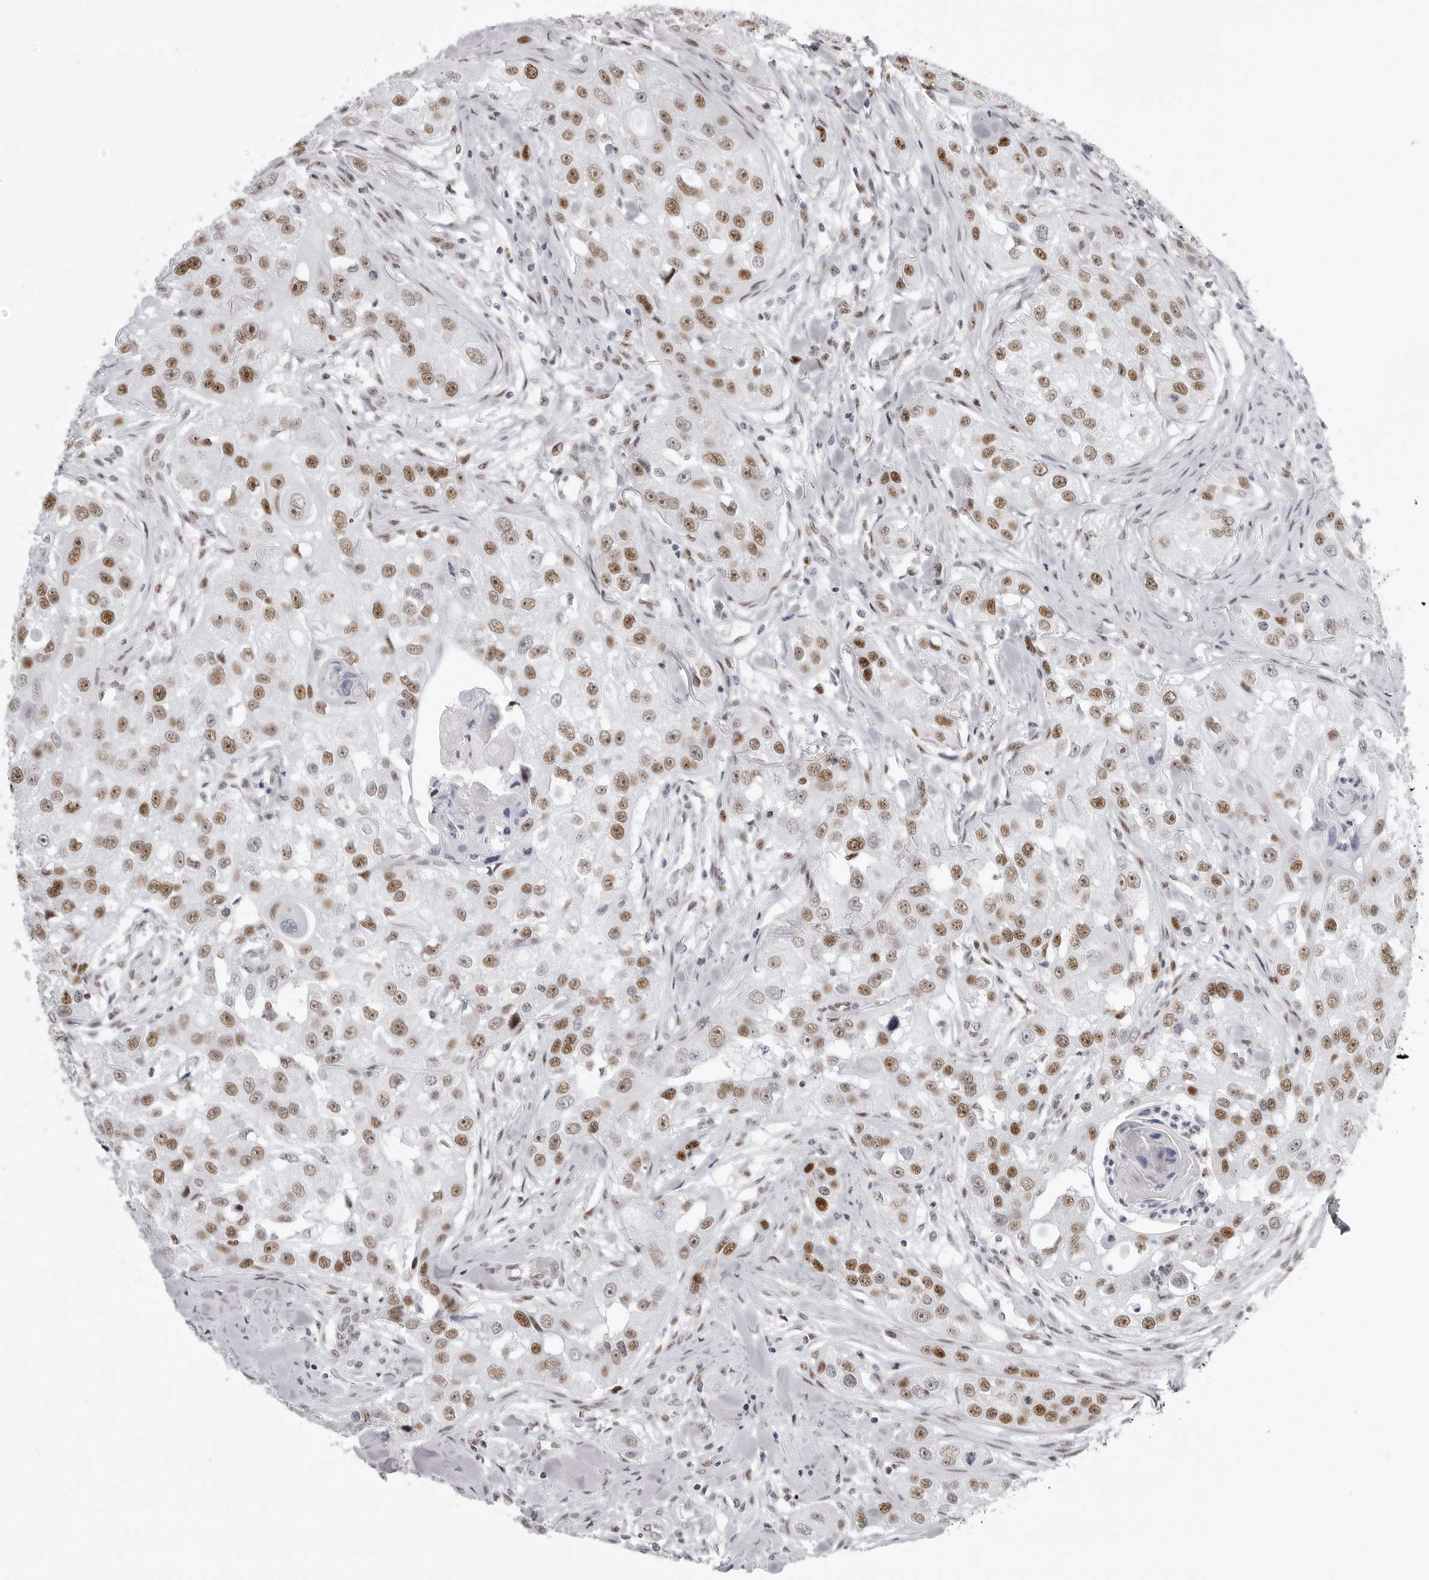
{"staining": {"intensity": "moderate", "quantity": ">75%", "location": "nuclear"}, "tissue": "head and neck cancer", "cell_type": "Tumor cells", "image_type": "cancer", "snomed": [{"axis": "morphology", "description": "Normal tissue, NOS"}, {"axis": "morphology", "description": "Squamous cell carcinoma, NOS"}, {"axis": "topography", "description": "Skeletal muscle"}, {"axis": "topography", "description": "Head-Neck"}], "caption": "Immunohistochemistry histopathology image of squamous cell carcinoma (head and neck) stained for a protein (brown), which reveals medium levels of moderate nuclear staining in approximately >75% of tumor cells.", "gene": "IRF2BP2", "patient": {"sex": "male", "age": 51}}